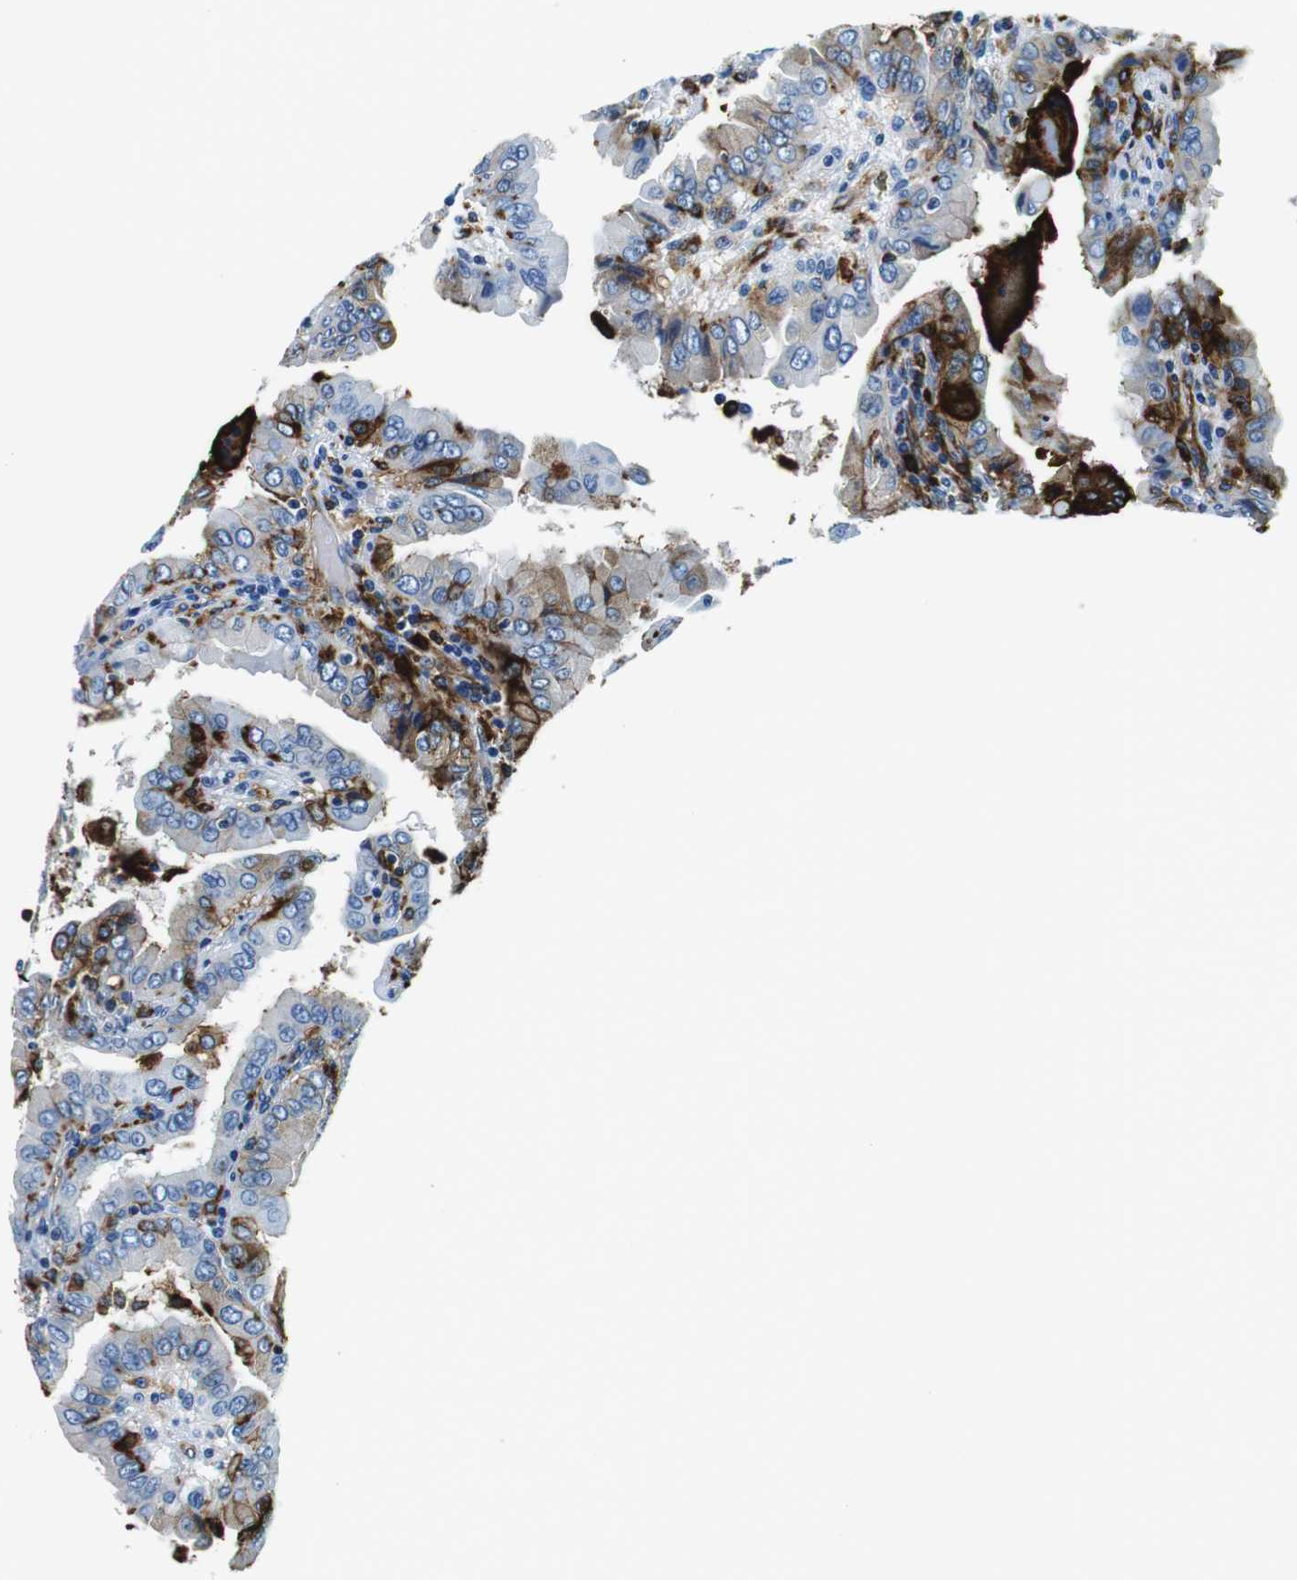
{"staining": {"intensity": "strong", "quantity": "<25%", "location": "cytoplasmic/membranous"}, "tissue": "thyroid cancer", "cell_type": "Tumor cells", "image_type": "cancer", "snomed": [{"axis": "morphology", "description": "Papillary adenocarcinoma, NOS"}, {"axis": "topography", "description": "Thyroid gland"}], "caption": "An immunohistochemistry (IHC) histopathology image of tumor tissue is shown. Protein staining in brown labels strong cytoplasmic/membranous positivity in papillary adenocarcinoma (thyroid) within tumor cells.", "gene": "HLA-DRB1", "patient": {"sex": "male", "age": 33}}